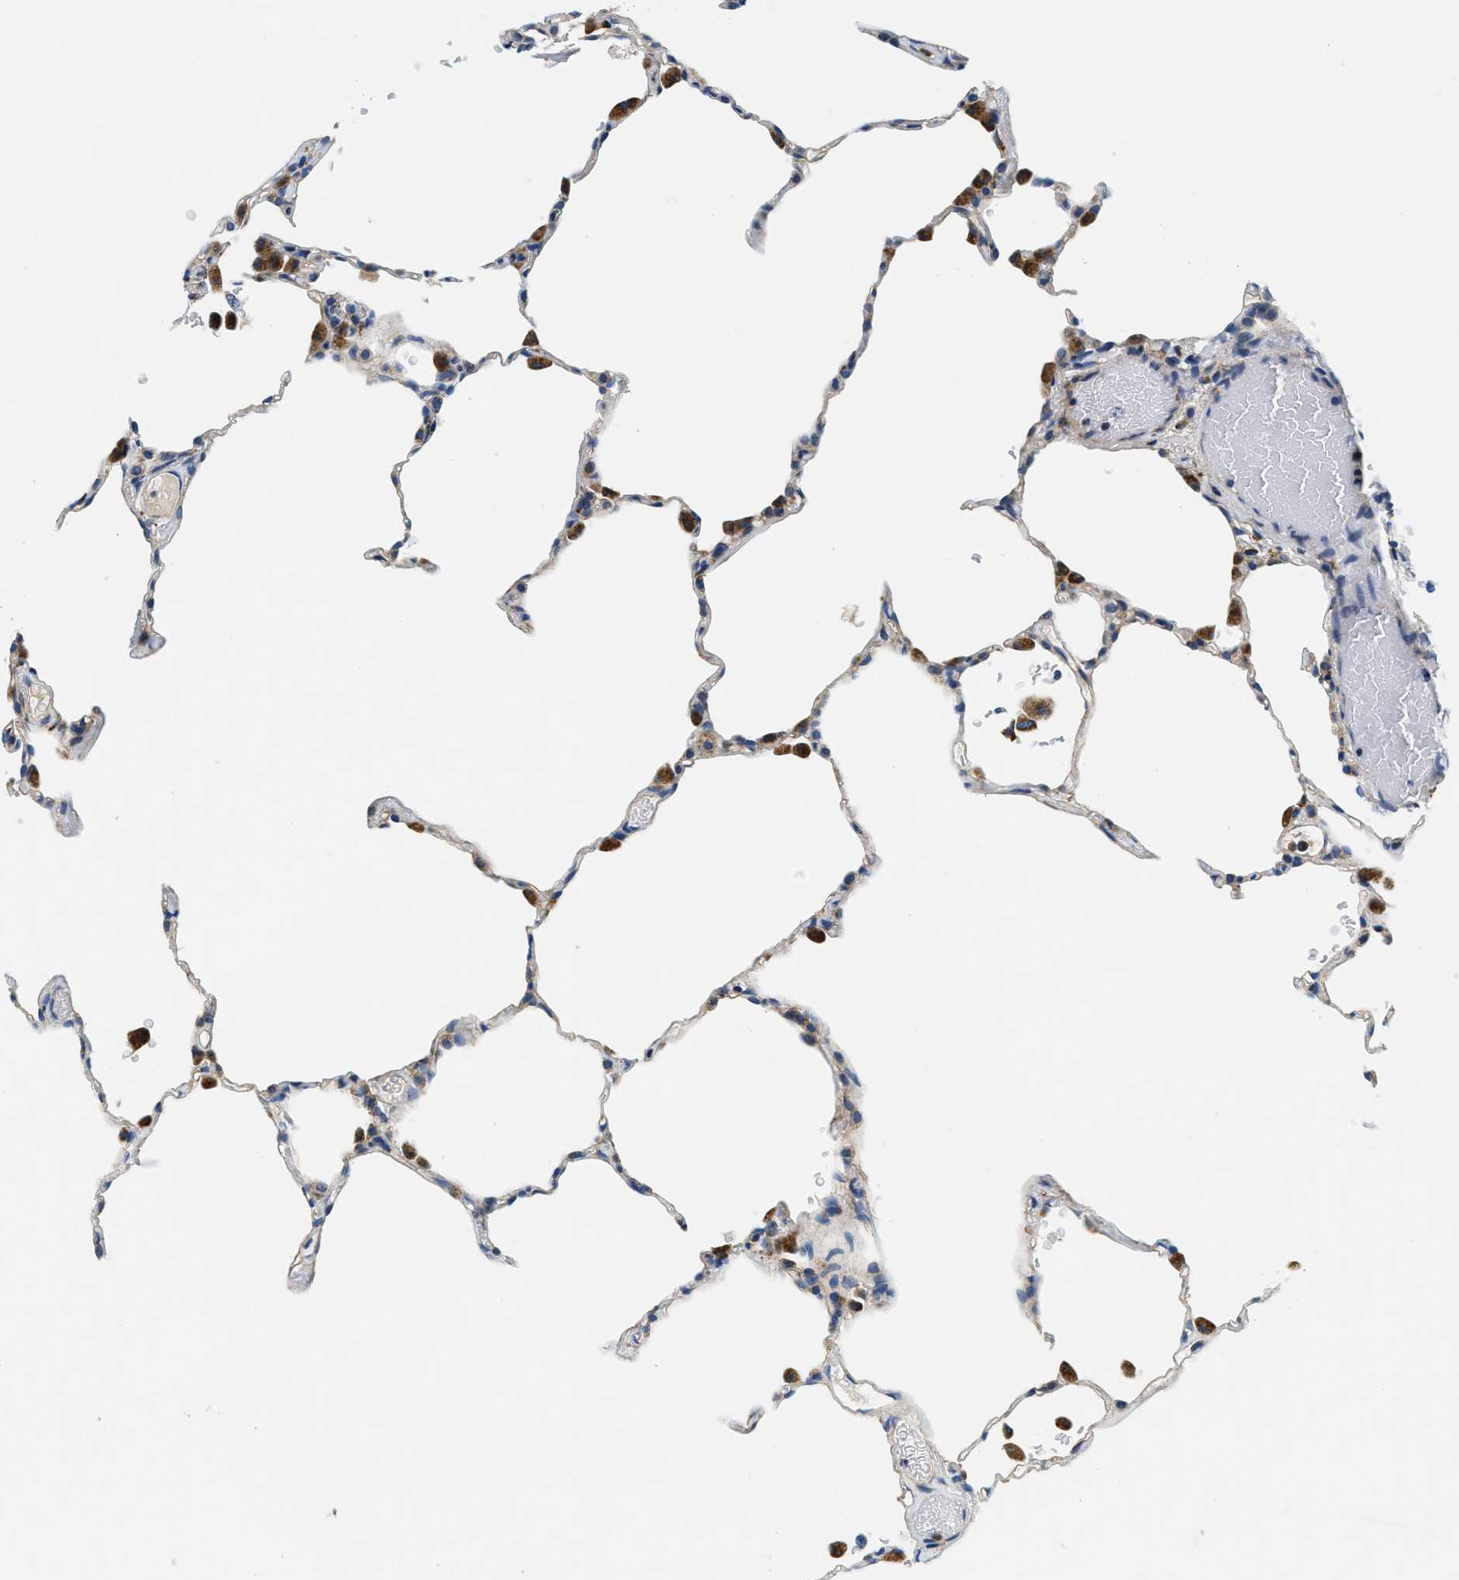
{"staining": {"intensity": "weak", "quantity": "<25%", "location": "cytoplasmic/membranous"}, "tissue": "lung", "cell_type": "Alveolar cells", "image_type": "normal", "snomed": [{"axis": "morphology", "description": "Normal tissue, NOS"}, {"axis": "topography", "description": "Lung"}], "caption": "Histopathology image shows no protein staining in alveolar cells of benign lung. Nuclei are stained in blue.", "gene": "SAMD4B", "patient": {"sex": "female", "age": 49}}